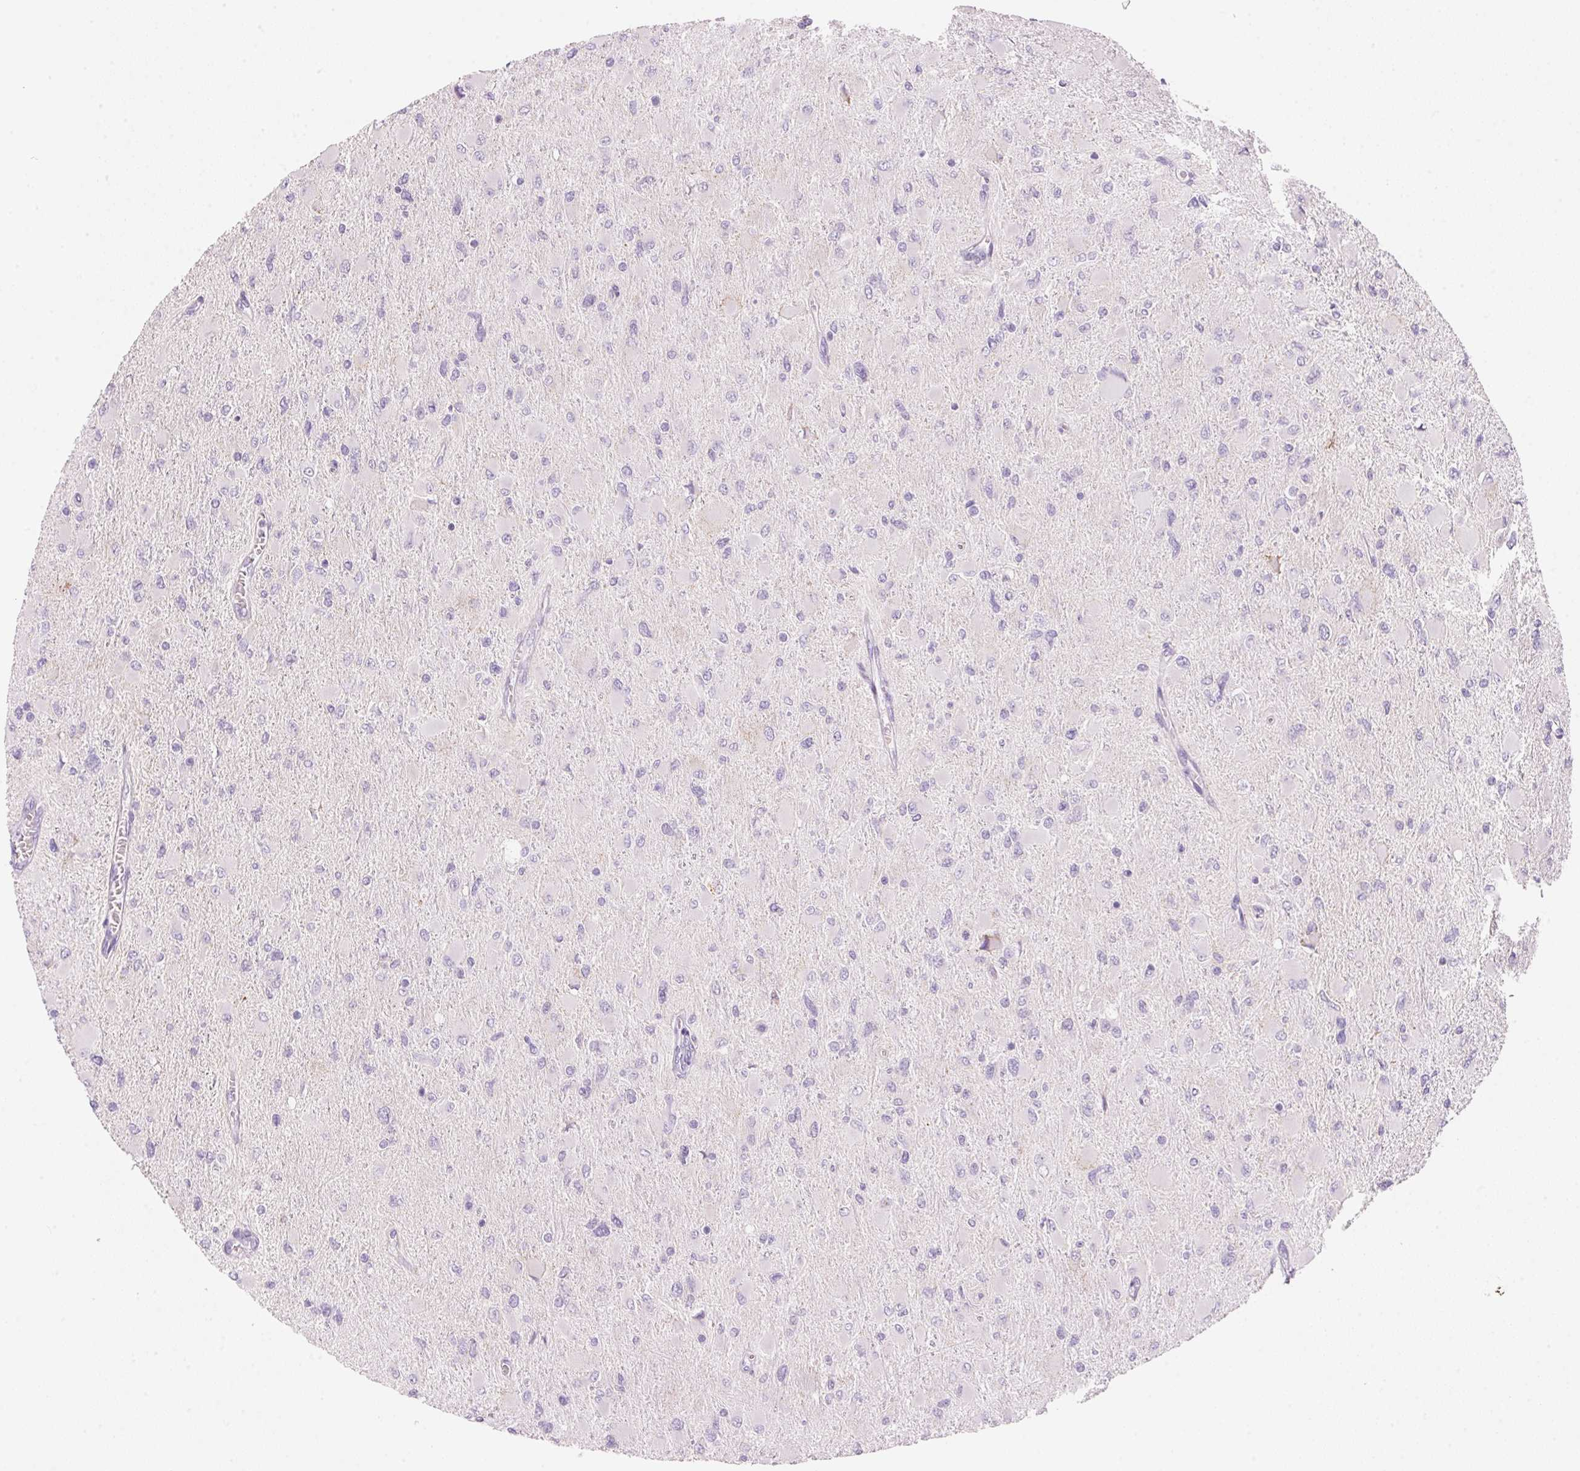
{"staining": {"intensity": "negative", "quantity": "none", "location": "none"}, "tissue": "glioma", "cell_type": "Tumor cells", "image_type": "cancer", "snomed": [{"axis": "morphology", "description": "Glioma, malignant, High grade"}, {"axis": "topography", "description": "Cerebral cortex"}], "caption": "A photomicrograph of malignant glioma (high-grade) stained for a protein shows no brown staining in tumor cells. (IHC, brightfield microscopy, high magnification).", "gene": "CYP11B1", "patient": {"sex": "female", "age": 36}}